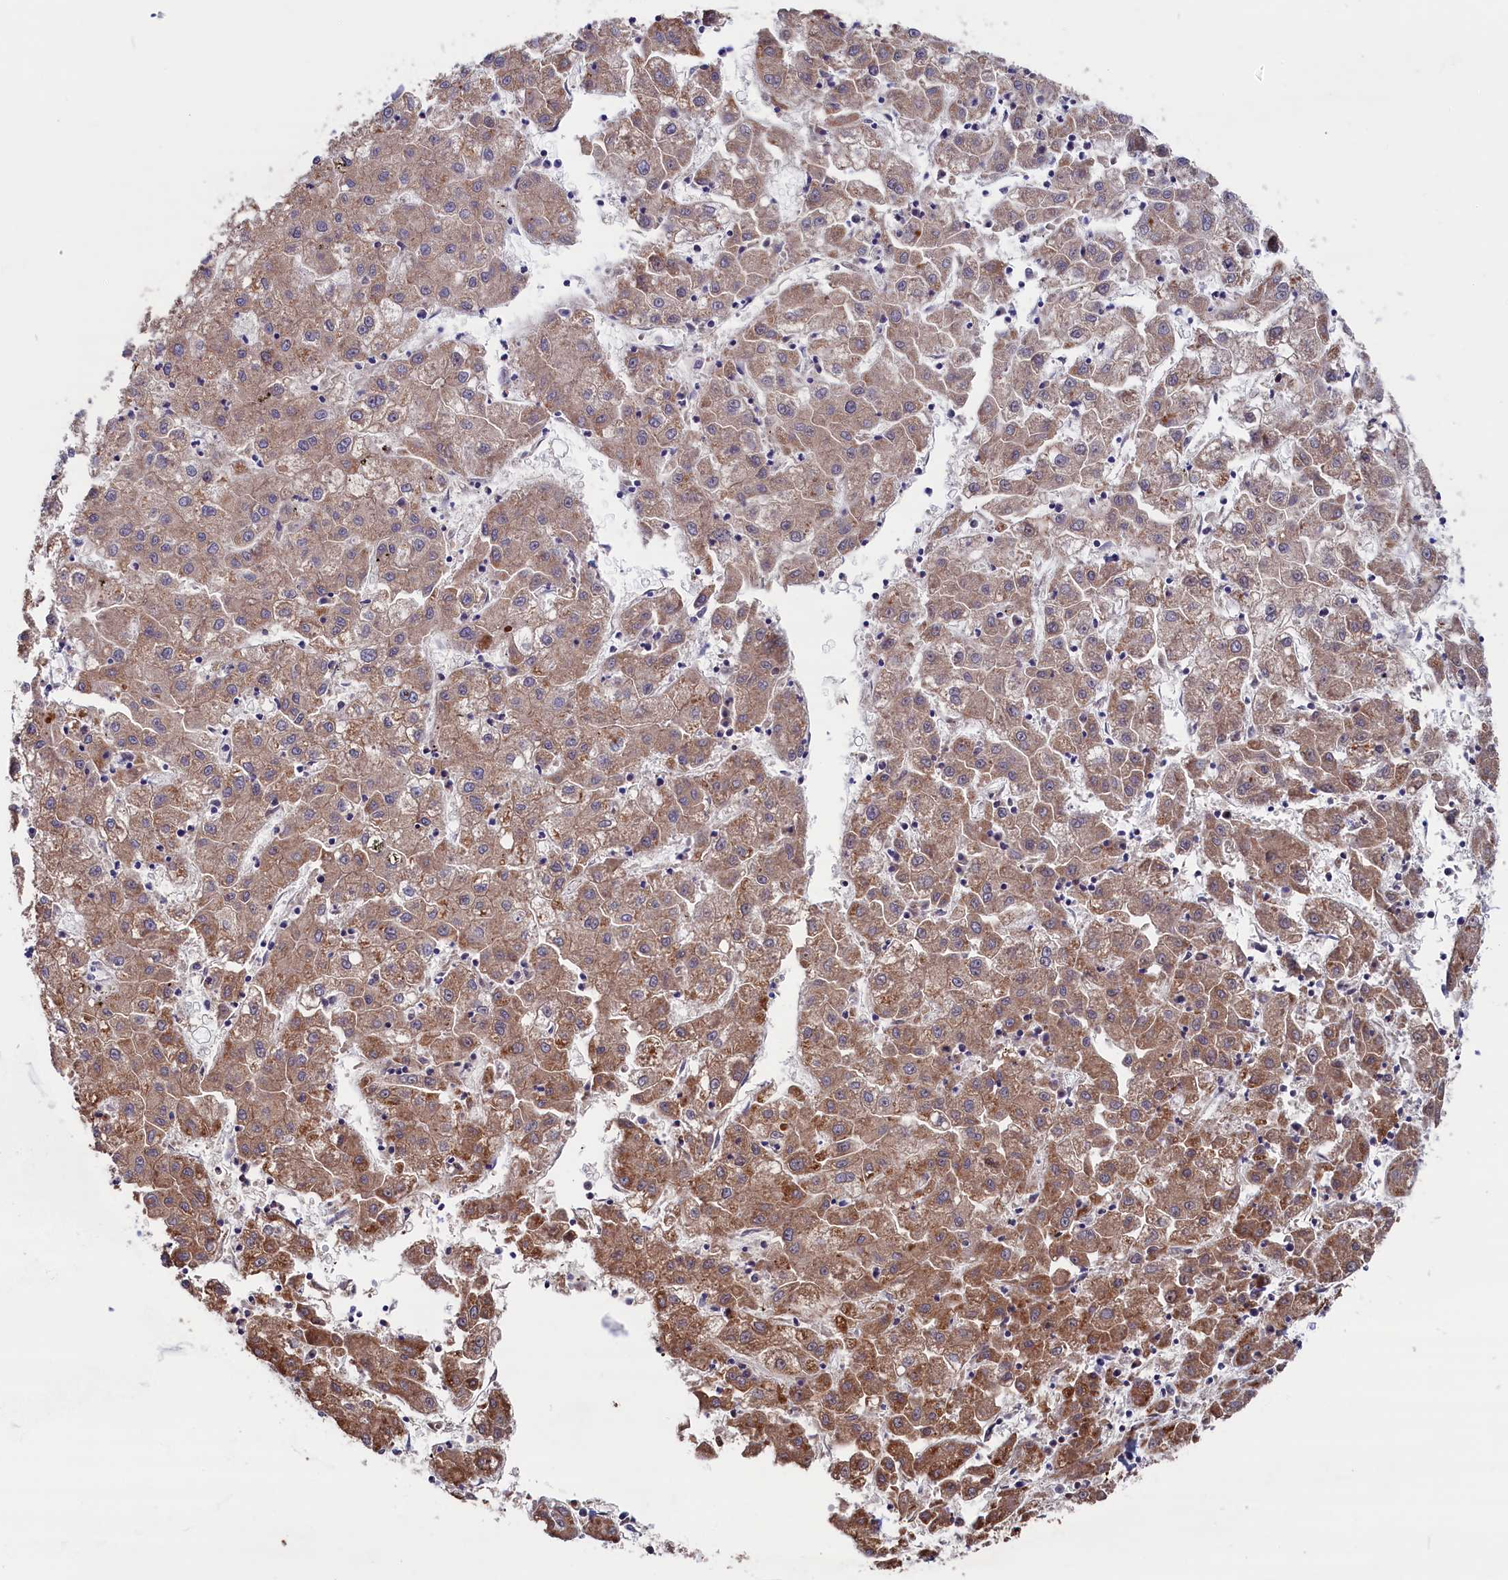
{"staining": {"intensity": "moderate", "quantity": ">75%", "location": "cytoplasmic/membranous"}, "tissue": "liver cancer", "cell_type": "Tumor cells", "image_type": "cancer", "snomed": [{"axis": "morphology", "description": "Carcinoma, Hepatocellular, NOS"}, {"axis": "topography", "description": "Liver"}], "caption": "Immunohistochemistry (IHC) (DAB (3,3'-diaminobenzidine)) staining of liver hepatocellular carcinoma shows moderate cytoplasmic/membranous protein staining in approximately >75% of tumor cells.", "gene": "NUDT7", "patient": {"sex": "male", "age": 72}}